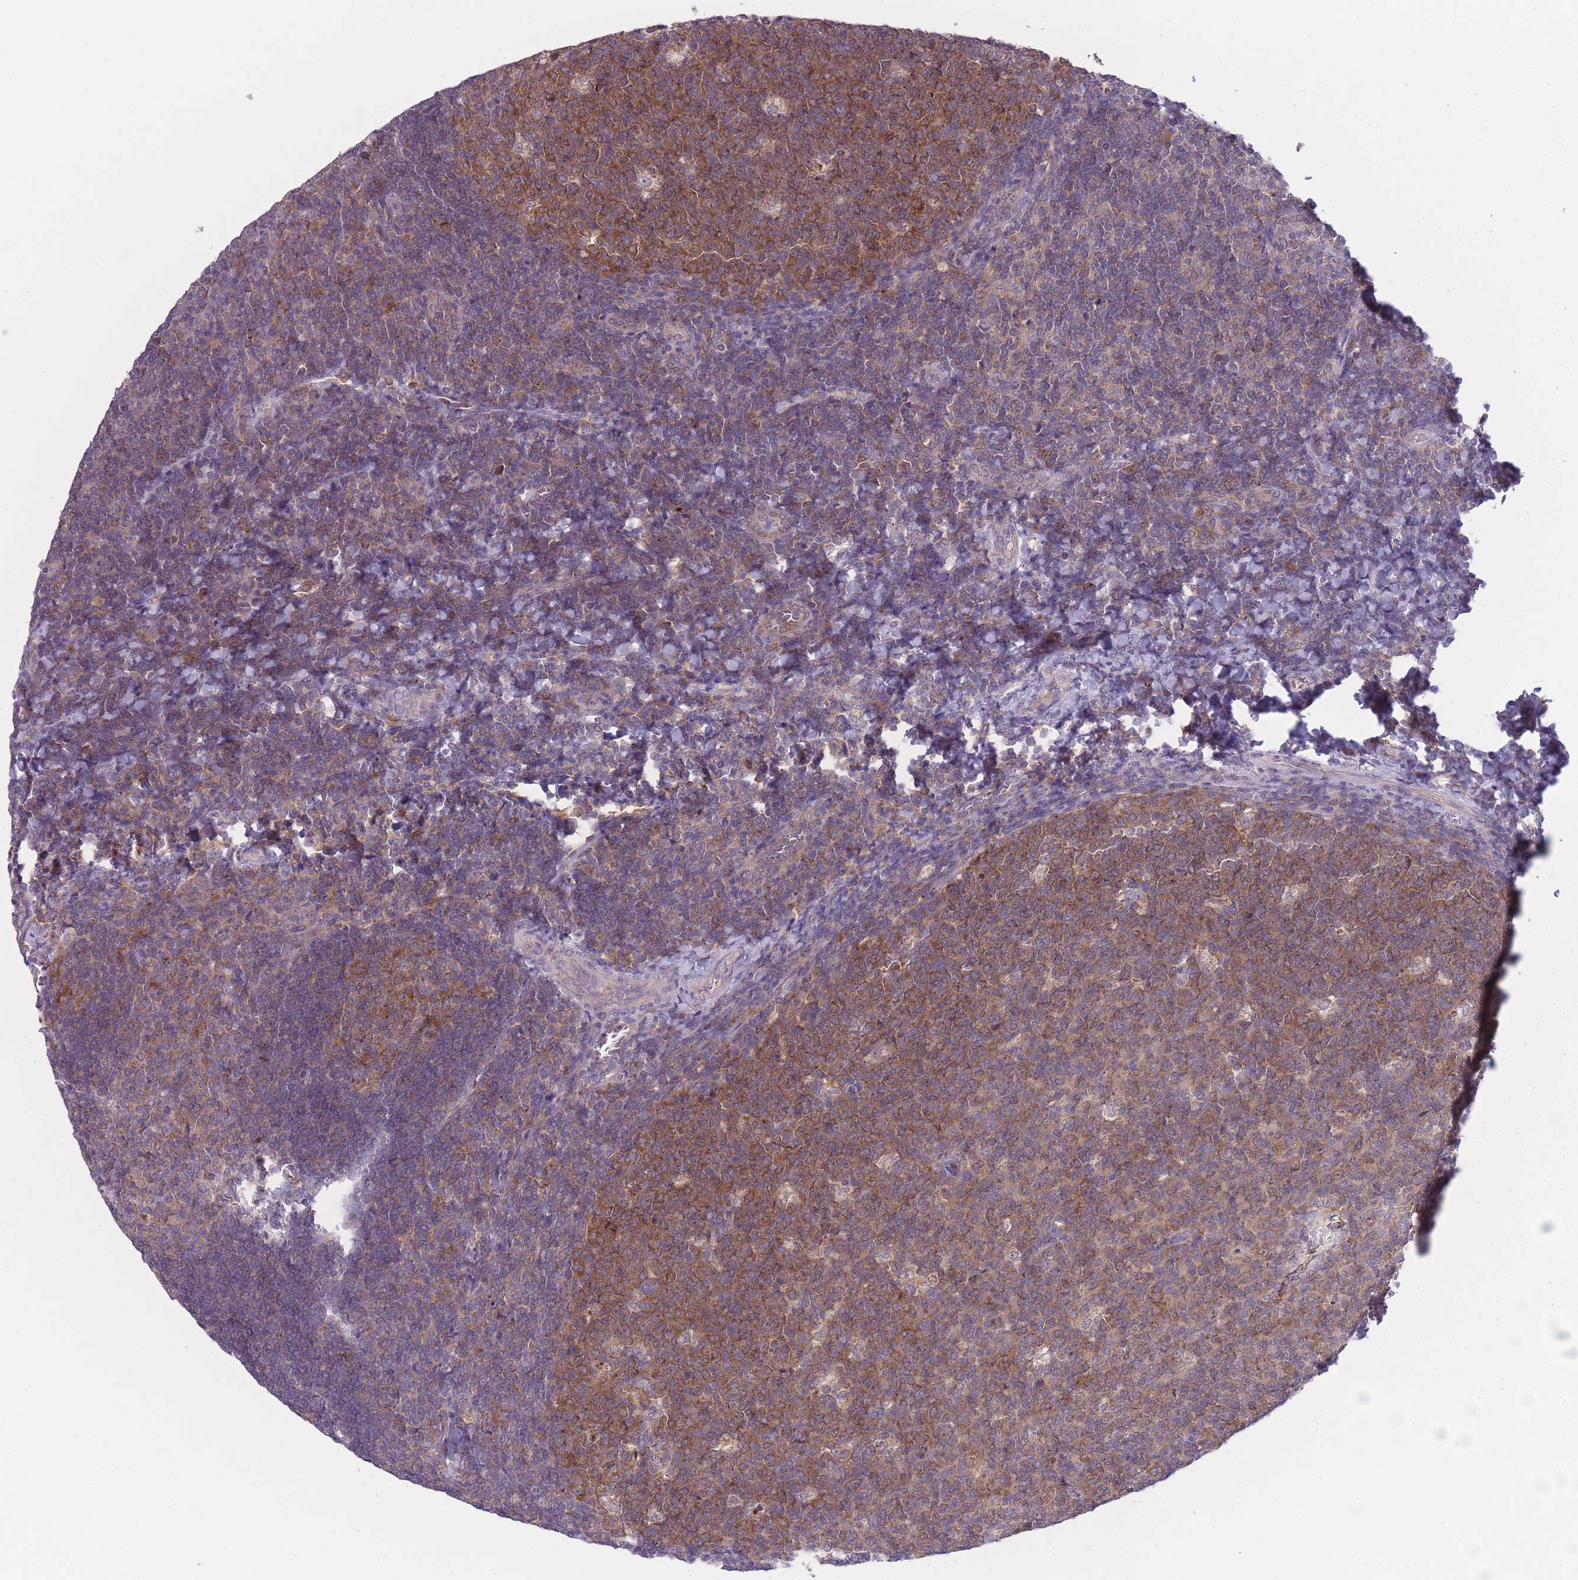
{"staining": {"intensity": "moderate", "quantity": ">75%", "location": "cytoplasmic/membranous"}, "tissue": "tonsil", "cell_type": "Germinal center cells", "image_type": "normal", "snomed": [{"axis": "morphology", "description": "Normal tissue, NOS"}, {"axis": "topography", "description": "Tonsil"}], "caption": "Moderate cytoplasmic/membranous protein positivity is identified in approximately >75% of germinal center cells in tonsil. Ihc stains the protein of interest in brown and the nuclei are stained blue.", "gene": "CCT6A", "patient": {"sex": "male", "age": 17}}